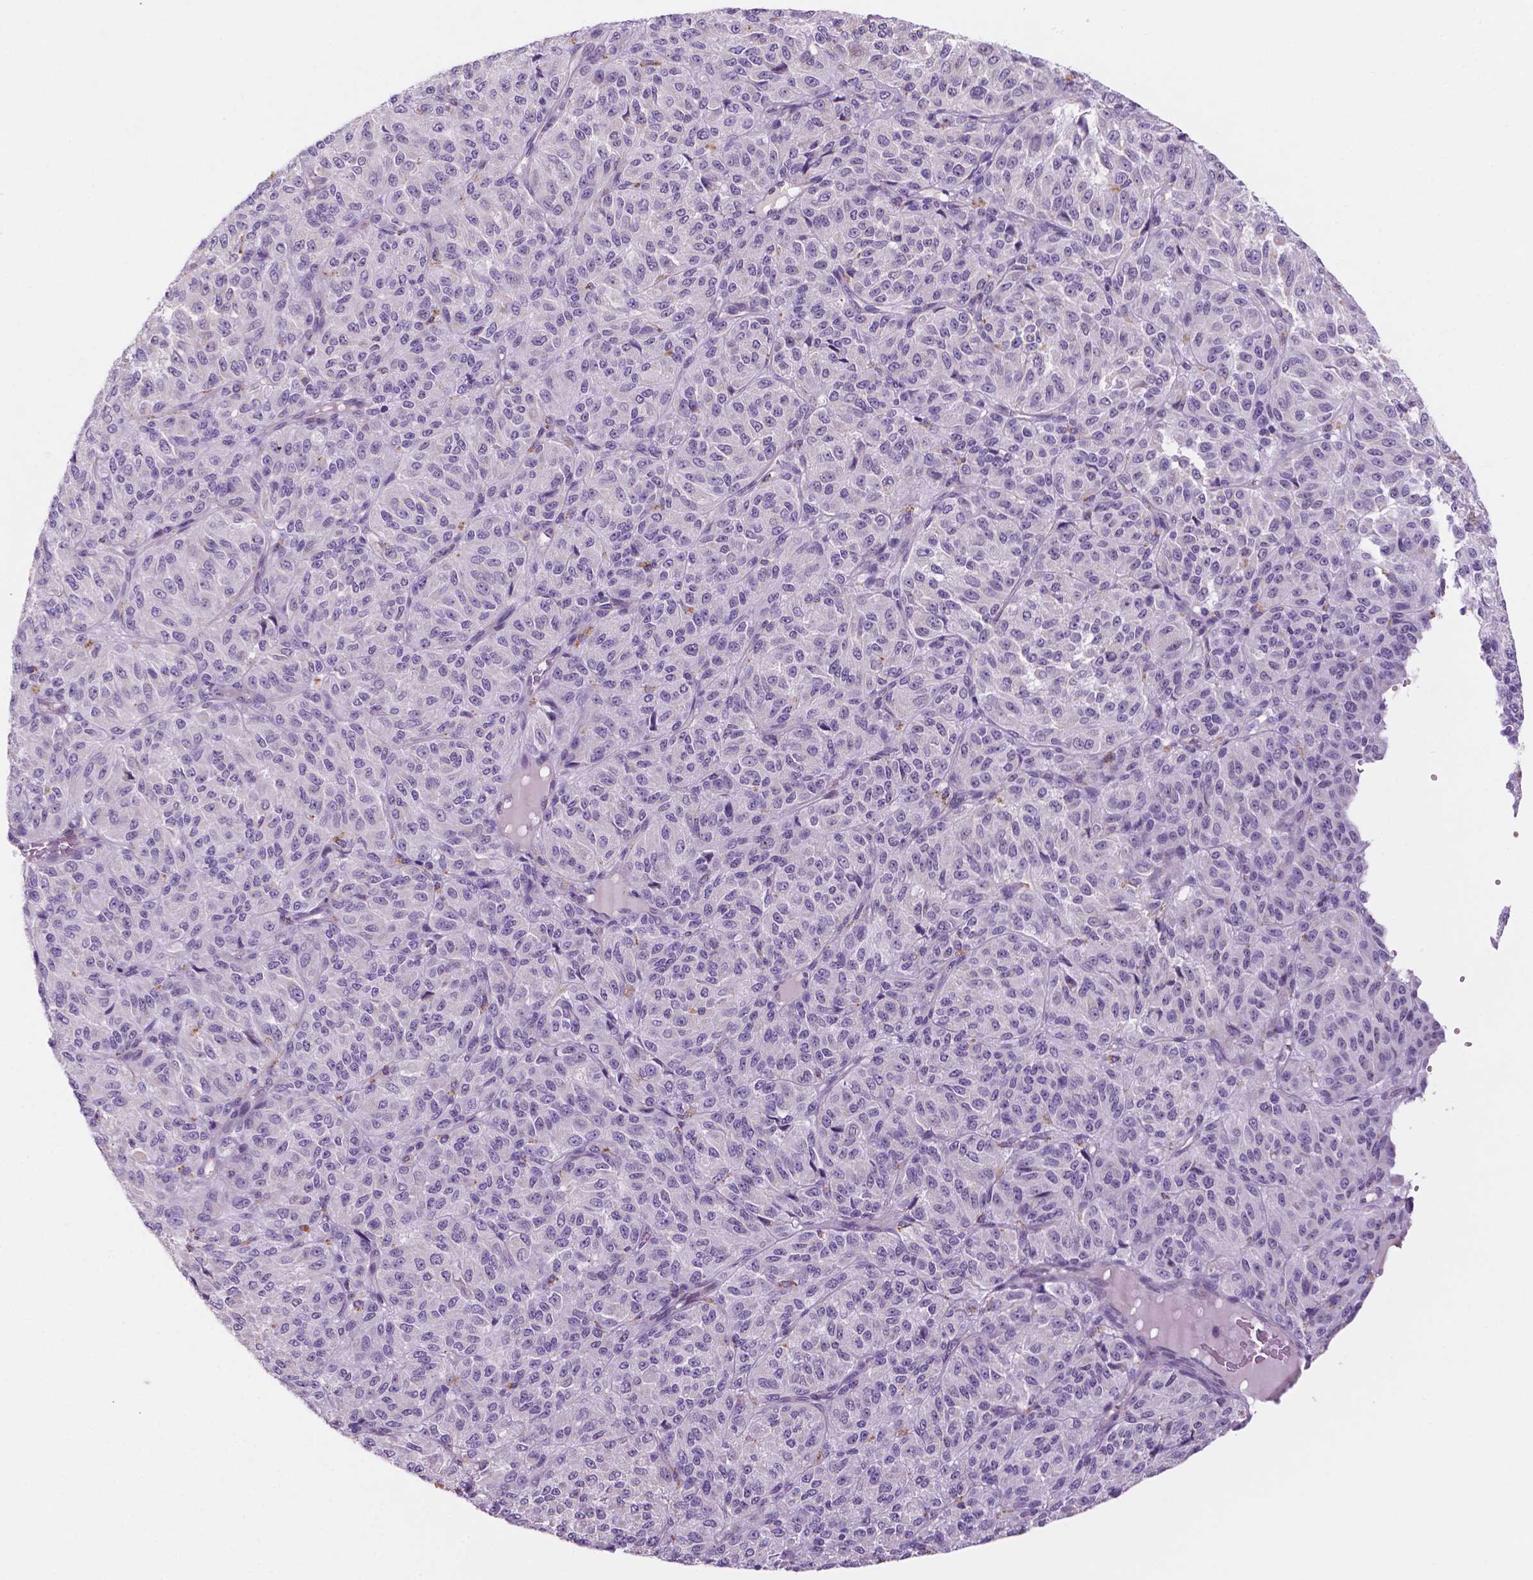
{"staining": {"intensity": "negative", "quantity": "none", "location": "none"}, "tissue": "melanoma", "cell_type": "Tumor cells", "image_type": "cancer", "snomed": [{"axis": "morphology", "description": "Malignant melanoma, Metastatic site"}, {"axis": "topography", "description": "Brain"}], "caption": "This is a histopathology image of immunohistochemistry (IHC) staining of malignant melanoma (metastatic site), which shows no positivity in tumor cells. Nuclei are stained in blue.", "gene": "FAM50B", "patient": {"sex": "female", "age": 56}}